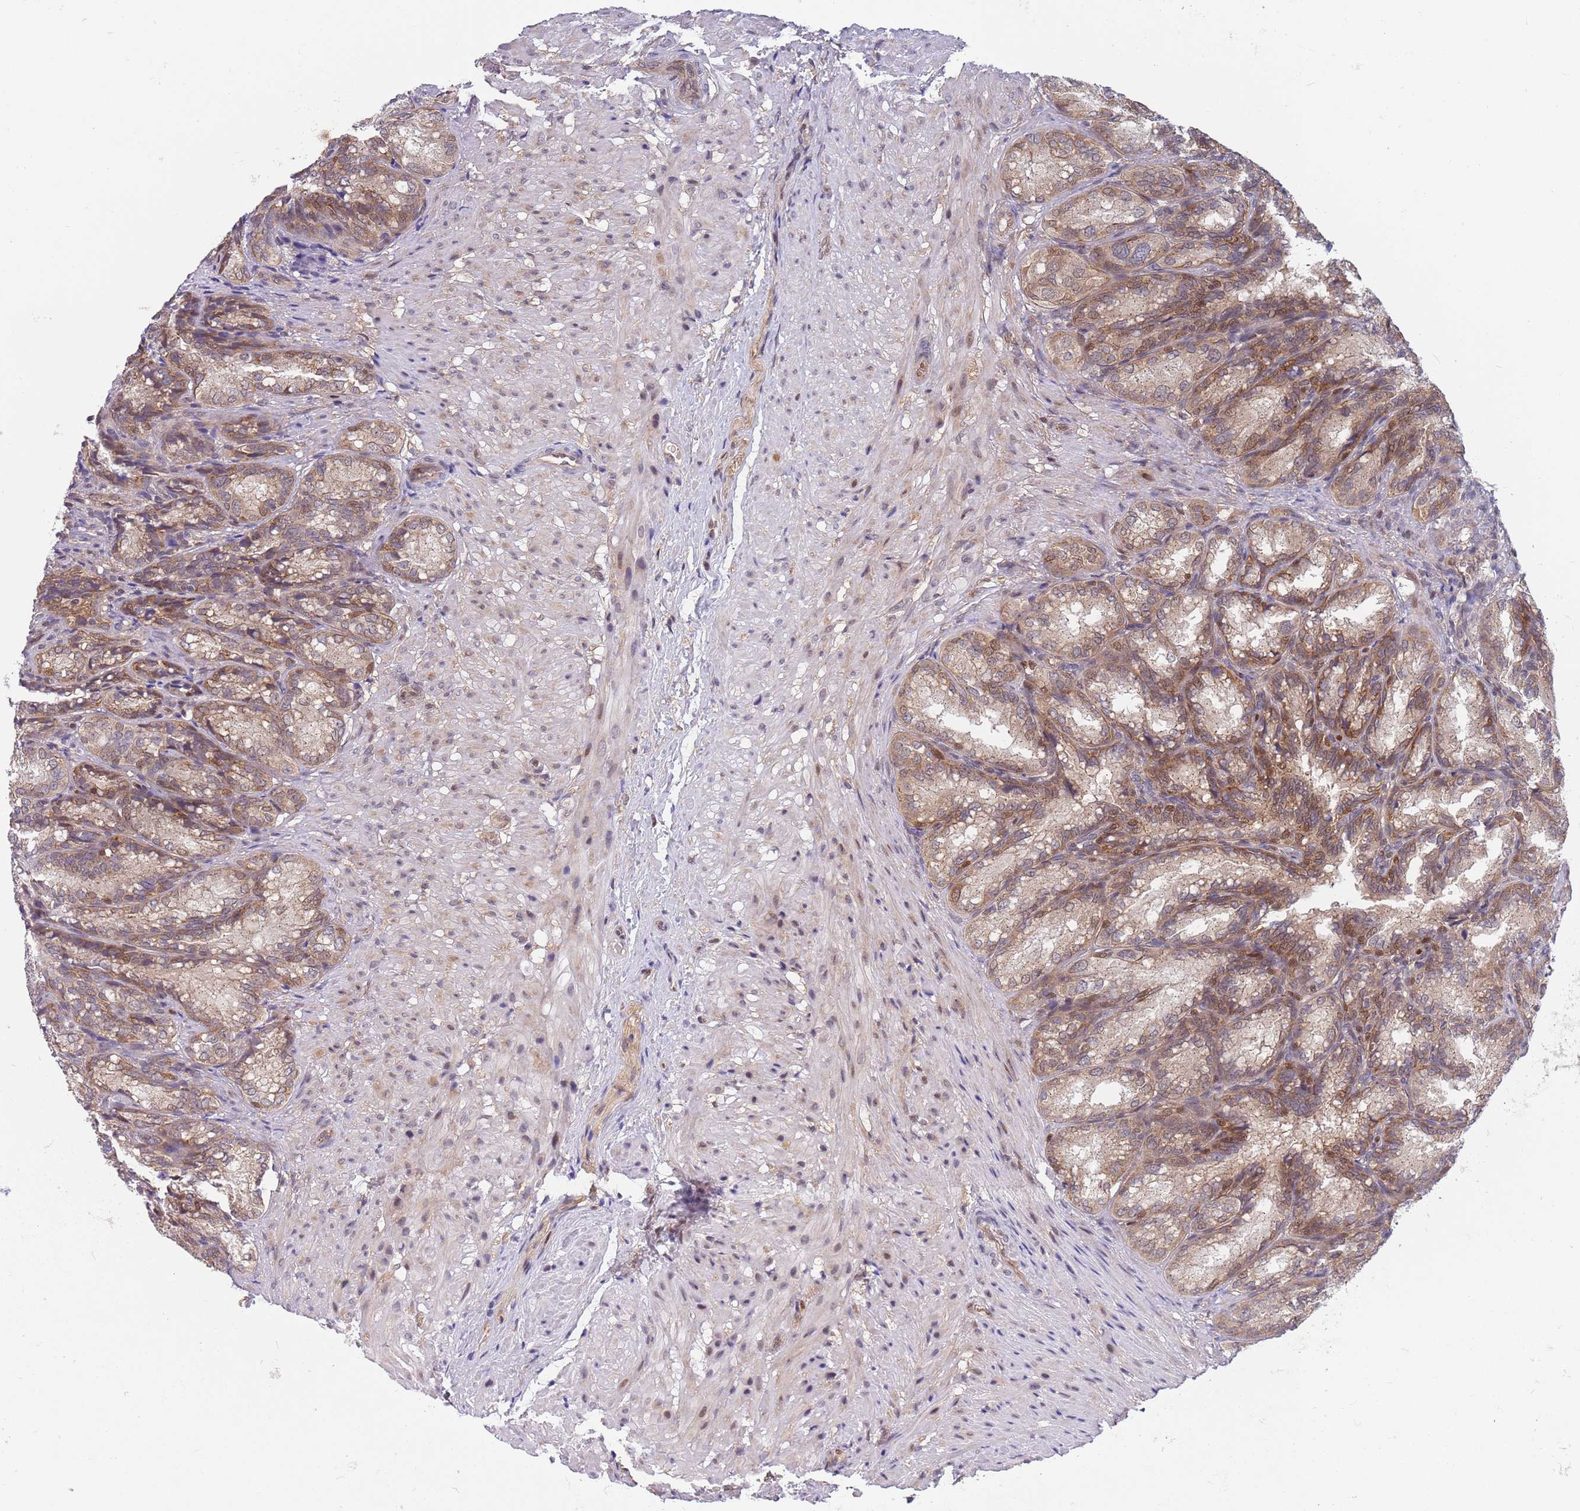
{"staining": {"intensity": "moderate", "quantity": ">75%", "location": "cytoplasmic/membranous"}, "tissue": "seminal vesicle", "cell_type": "Glandular cells", "image_type": "normal", "snomed": [{"axis": "morphology", "description": "Normal tissue, NOS"}, {"axis": "topography", "description": "Seminal veicle"}], "caption": "Immunohistochemistry photomicrograph of unremarkable seminal vesicle: human seminal vesicle stained using immunohistochemistry demonstrates medium levels of moderate protein expression localized specifically in the cytoplasmic/membranous of glandular cells, appearing as a cytoplasmic/membranous brown color.", "gene": "TBX10", "patient": {"sex": "male", "age": 58}}